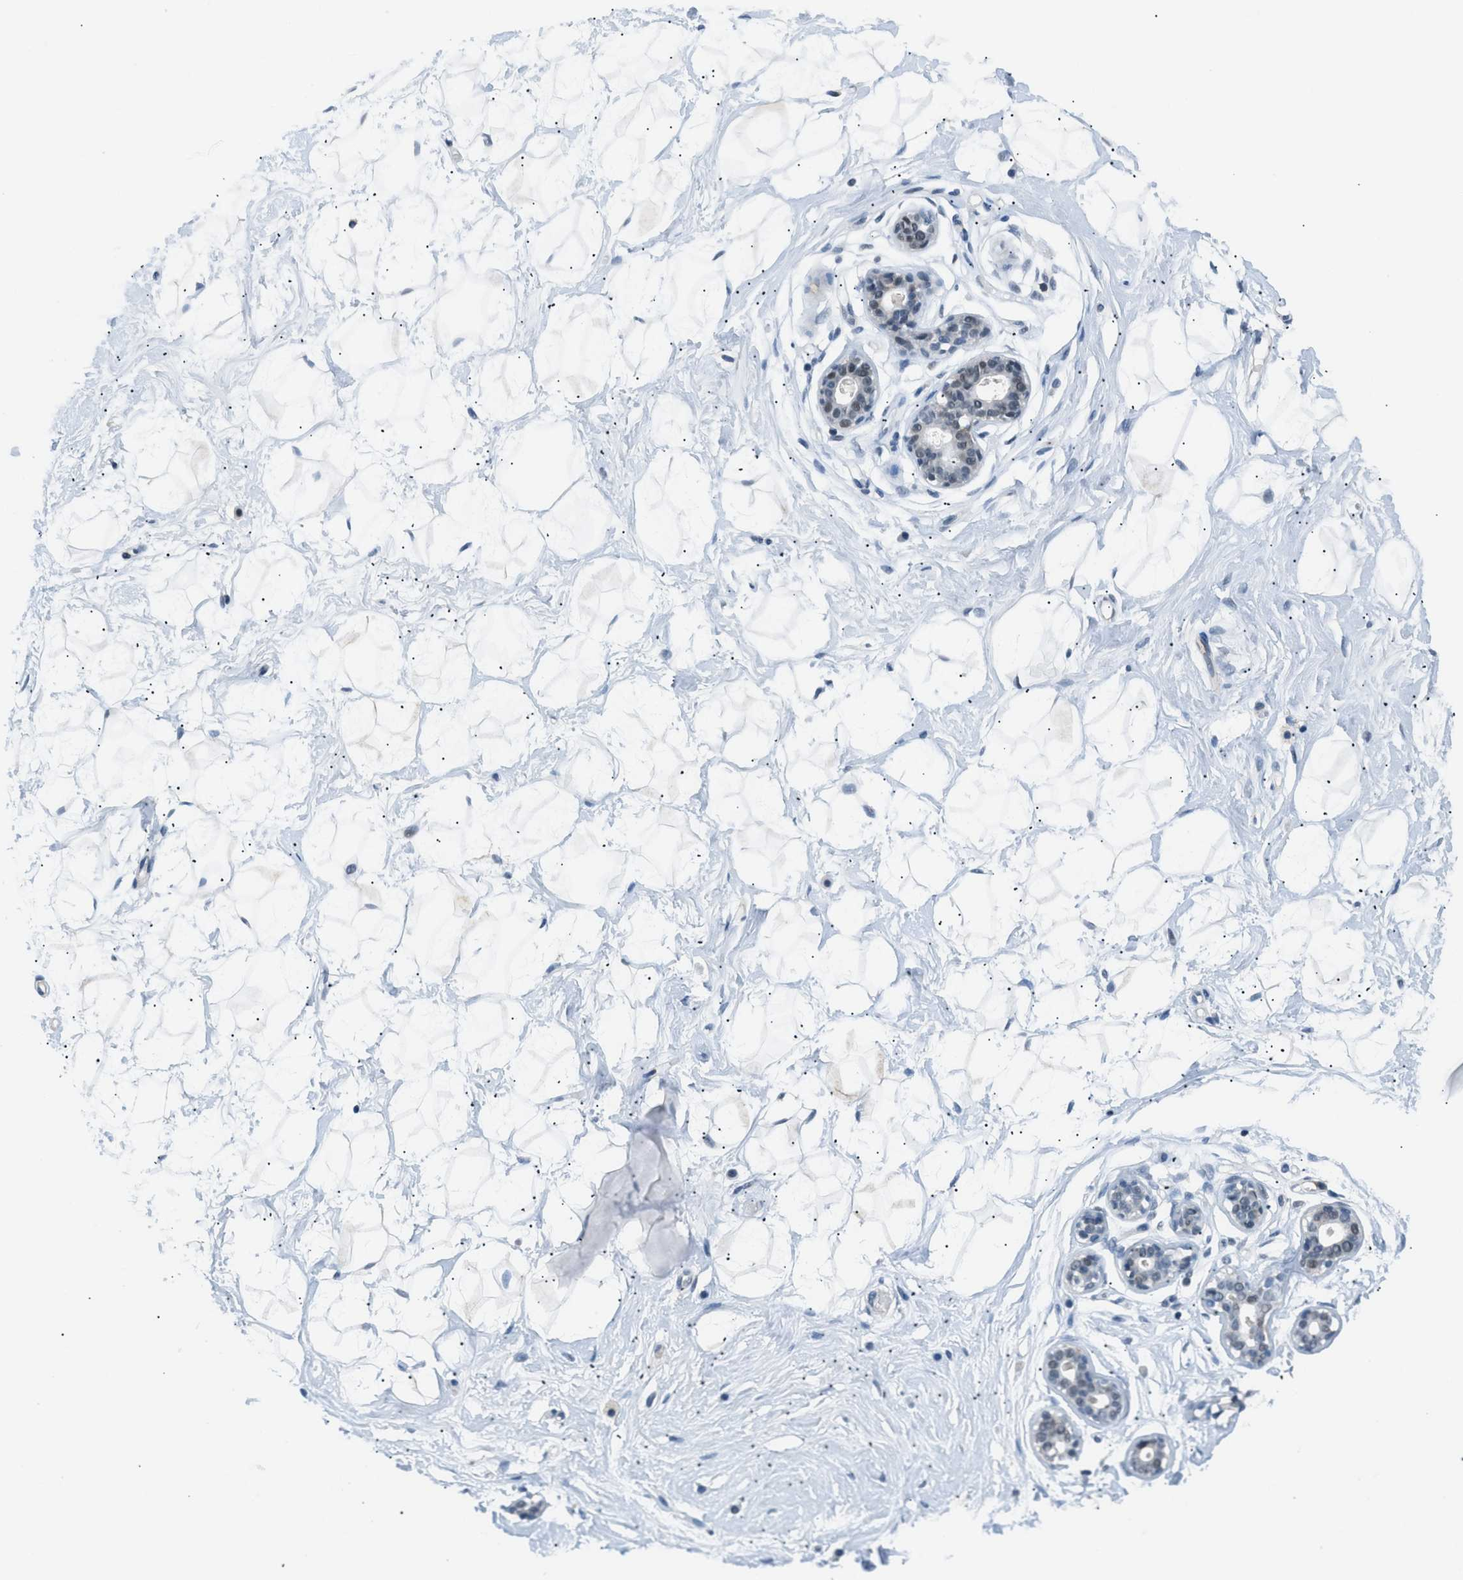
{"staining": {"intensity": "negative", "quantity": "none", "location": "none"}, "tissue": "breast", "cell_type": "Adipocytes", "image_type": "normal", "snomed": [{"axis": "morphology", "description": "Normal tissue, NOS"}, {"axis": "topography", "description": "Breast"}], "caption": "Immunohistochemistry image of benign breast stained for a protein (brown), which reveals no expression in adipocytes. Nuclei are stained in blue.", "gene": "KCNC3", "patient": {"sex": "female", "age": 23}}